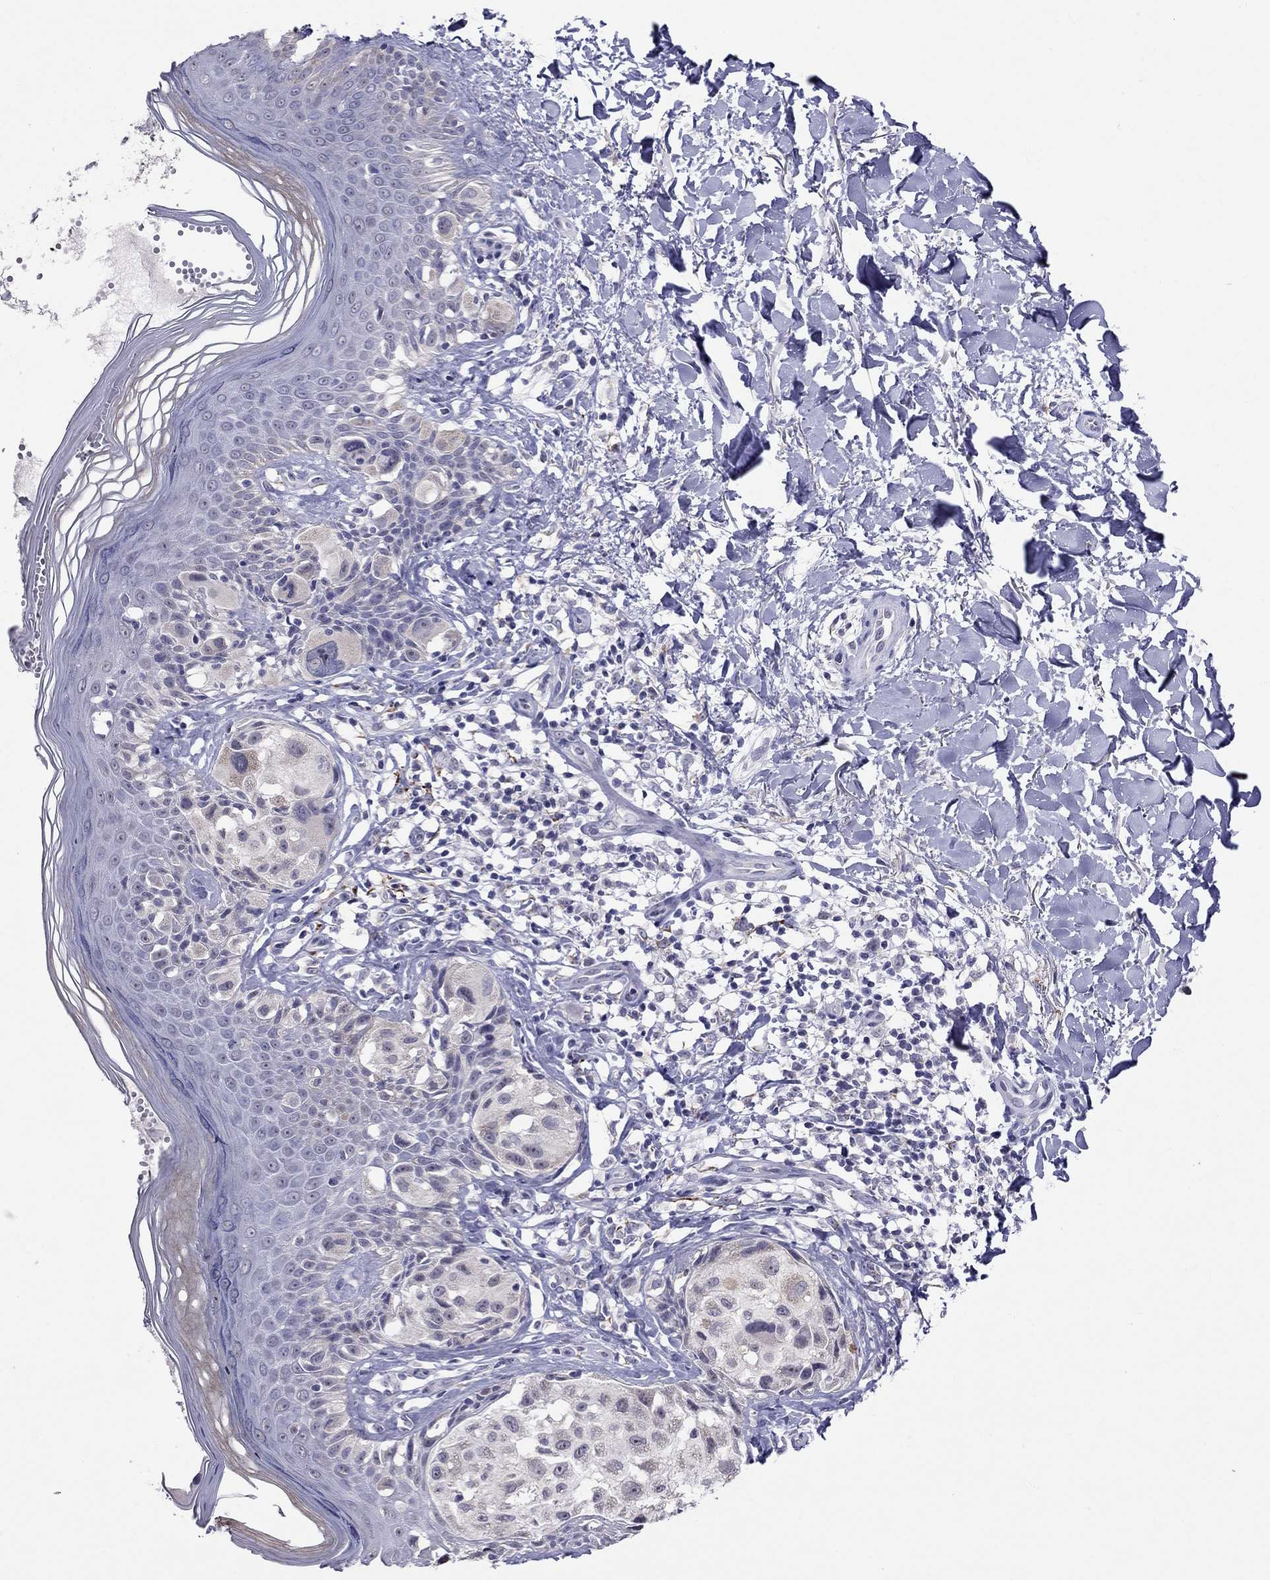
{"staining": {"intensity": "negative", "quantity": "none", "location": "none"}, "tissue": "melanoma", "cell_type": "Tumor cells", "image_type": "cancer", "snomed": [{"axis": "morphology", "description": "Malignant melanoma, NOS"}, {"axis": "topography", "description": "Skin"}], "caption": "DAB (3,3'-diaminobenzidine) immunohistochemical staining of melanoma reveals no significant positivity in tumor cells. (DAB (3,3'-diaminobenzidine) IHC visualized using brightfield microscopy, high magnification).", "gene": "MYO3B", "patient": {"sex": "female", "age": 73}}